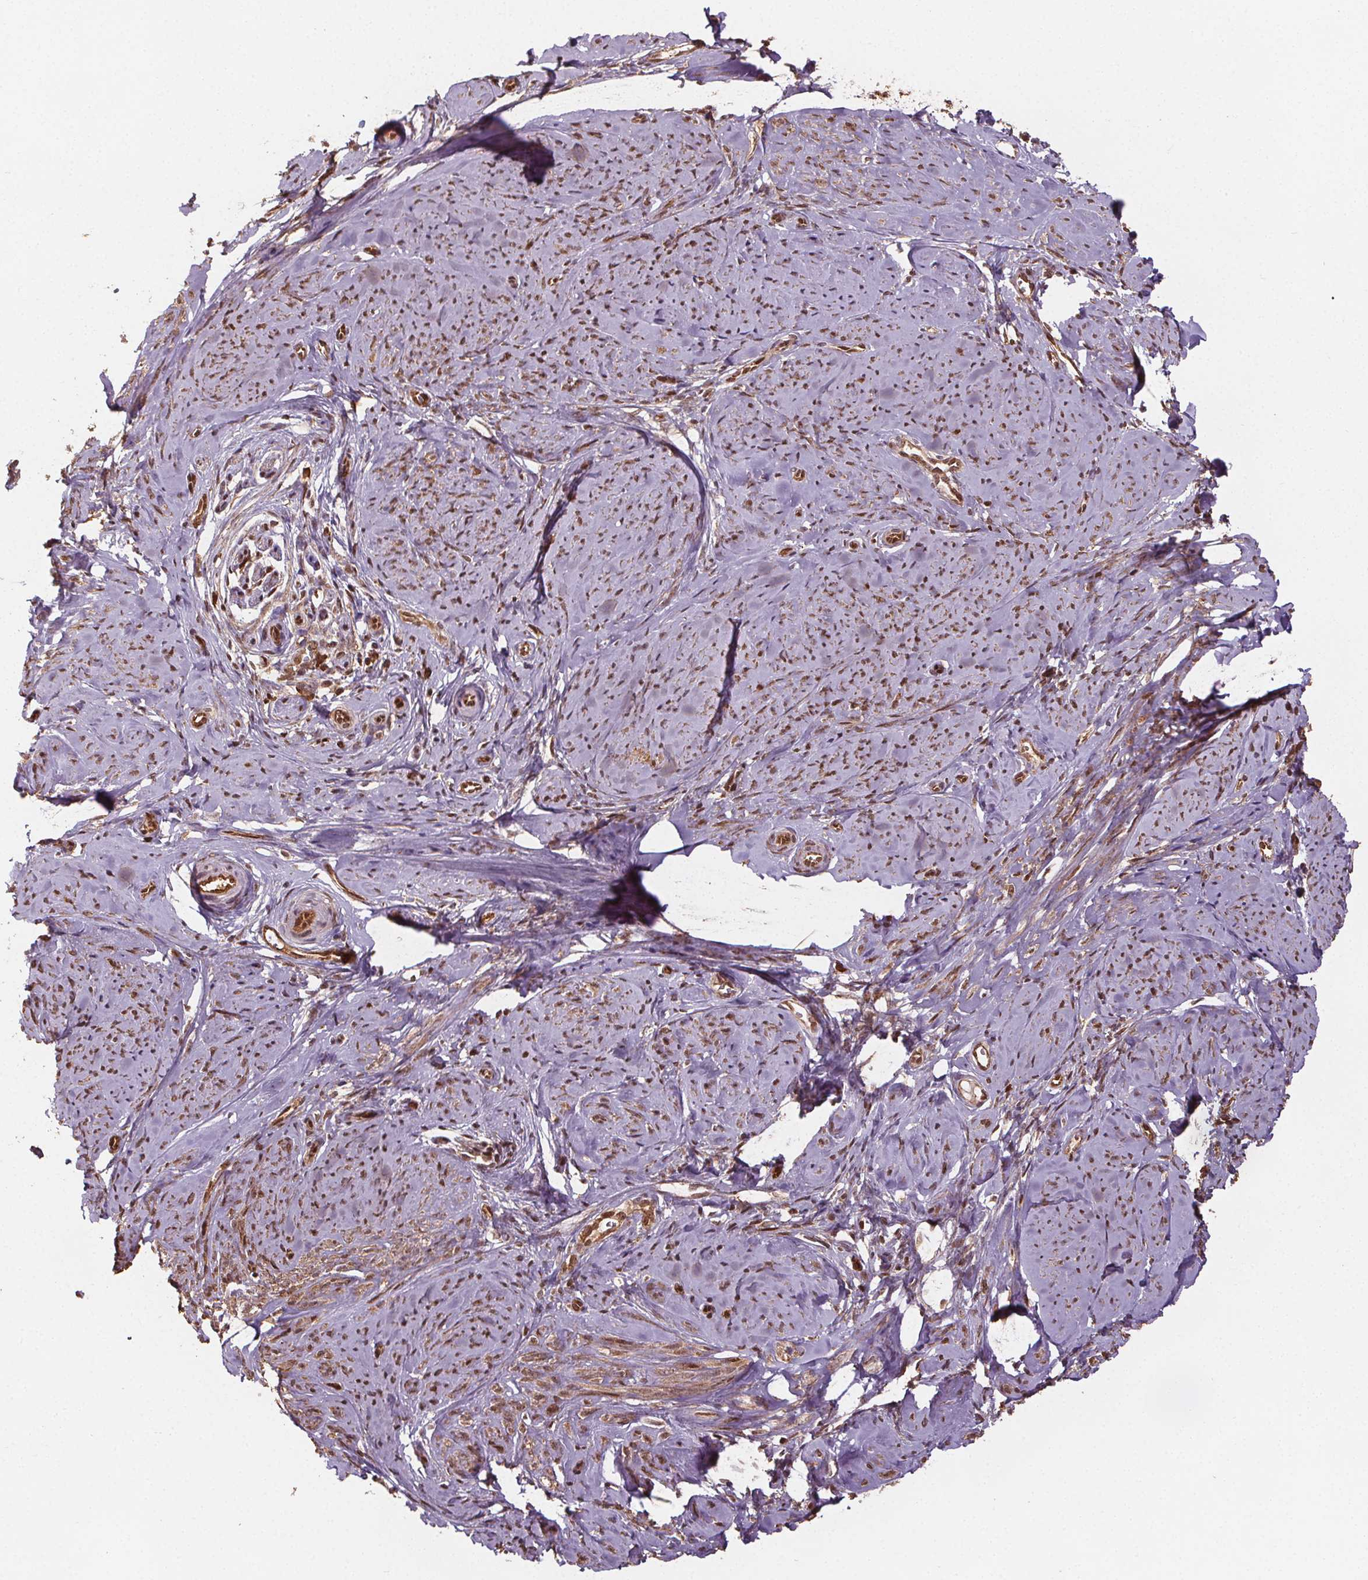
{"staining": {"intensity": "moderate", "quantity": "25%-75%", "location": "cytoplasmic/membranous,nuclear"}, "tissue": "smooth muscle", "cell_type": "Smooth muscle cells", "image_type": "normal", "snomed": [{"axis": "morphology", "description": "Normal tissue, NOS"}, {"axis": "topography", "description": "Smooth muscle"}], "caption": "A micrograph of smooth muscle stained for a protein shows moderate cytoplasmic/membranous,nuclear brown staining in smooth muscle cells. The protein is stained brown, and the nuclei are stained in blue (DAB (3,3'-diaminobenzidine) IHC with brightfield microscopy, high magnification).", "gene": "ENO1", "patient": {"sex": "female", "age": 48}}